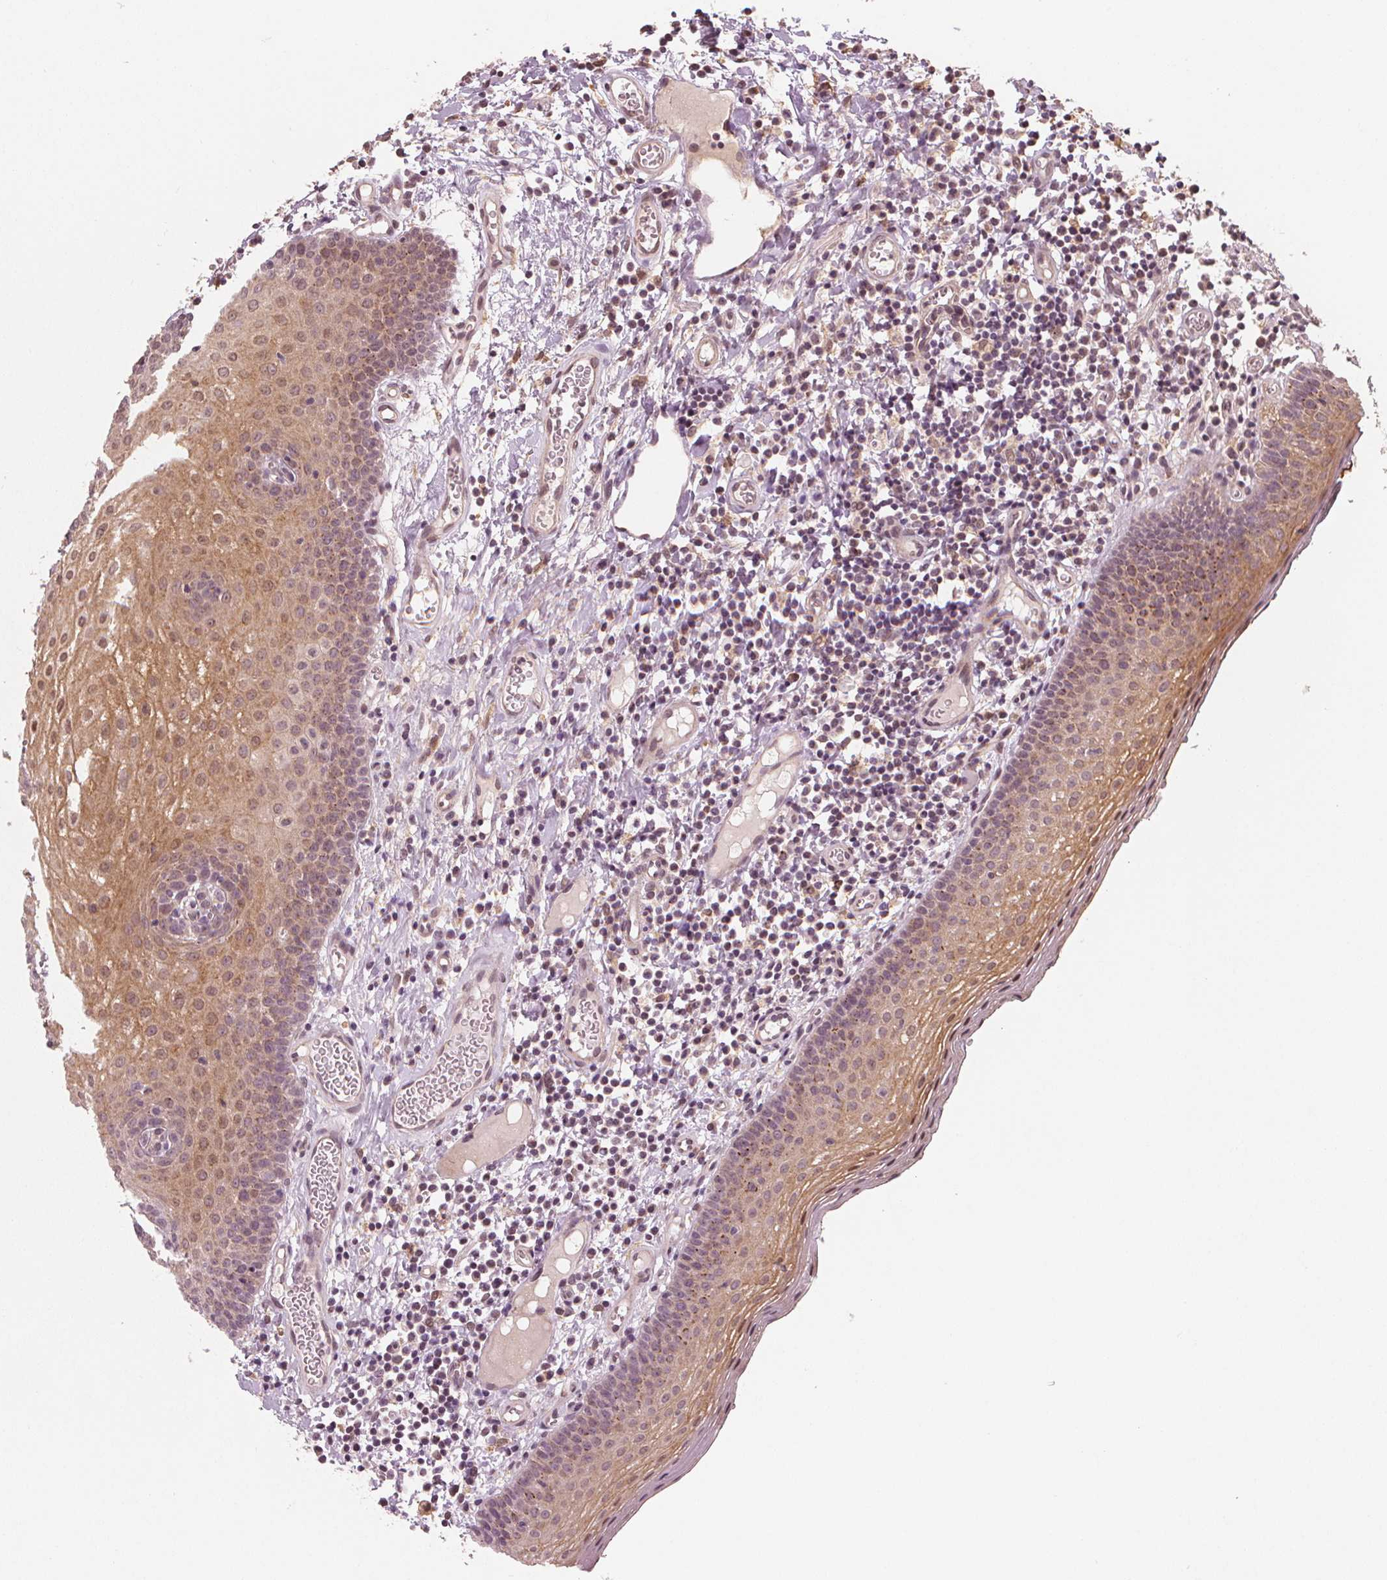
{"staining": {"intensity": "moderate", "quantity": "<25%", "location": "cytoplasmic/membranous,nuclear"}, "tissue": "oral mucosa", "cell_type": "Squamous epithelial cells", "image_type": "normal", "snomed": [{"axis": "morphology", "description": "Normal tissue, NOS"}, {"axis": "morphology", "description": "Squamous cell carcinoma, NOS"}, {"axis": "topography", "description": "Oral tissue"}, {"axis": "topography", "description": "Head-Neck"}], "caption": "Protein staining reveals moderate cytoplasmic/membranous,nuclear expression in about <25% of squamous epithelial cells in benign oral mucosa.", "gene": "CLBA1", "patient": {"sex": "male", "age": 58}}